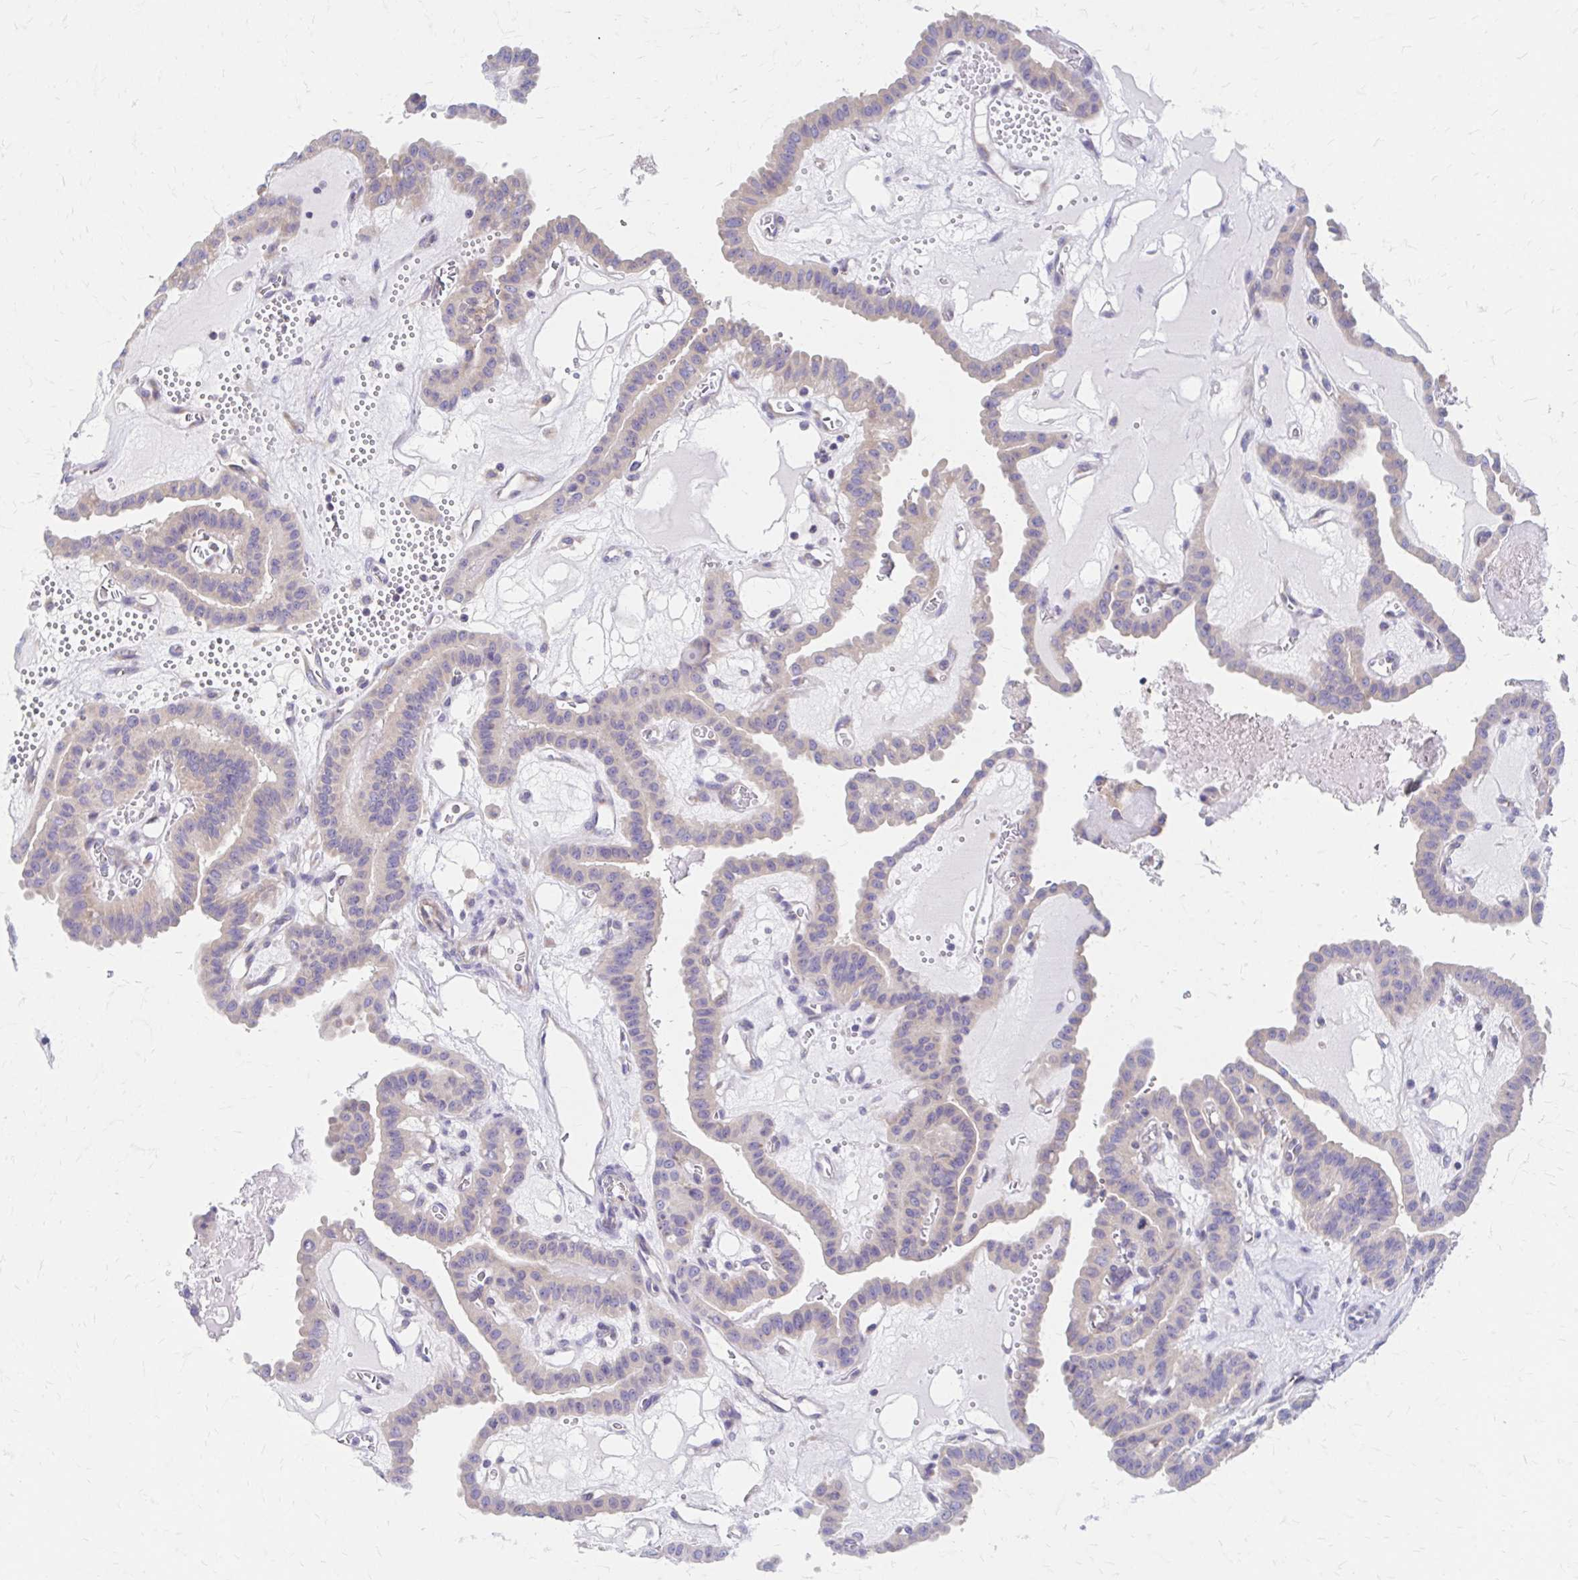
{"staining": {"intensity": "negative", "quantity": "none", "location": "none"}, "tissue": "thyroid cancer", "cell_type": "Tumor cells", "image_type": "cancer", "snomed": [{"axis": "morphology", "description": "Papillary adenocarcinoma, NOS"}, {"axis": "topography", "description": "Thyroid gland"}], "caption": "Immunohistochemistry image of neoplastic tissue: human thyroid cancer stained with DAB (3,3'-diaminobenzidine) shows no significant protein expression in tumor cells. Nuclei are stained in blue.", "gene": "RPL27A", "patient": {"sex": "male", "age": 87}}